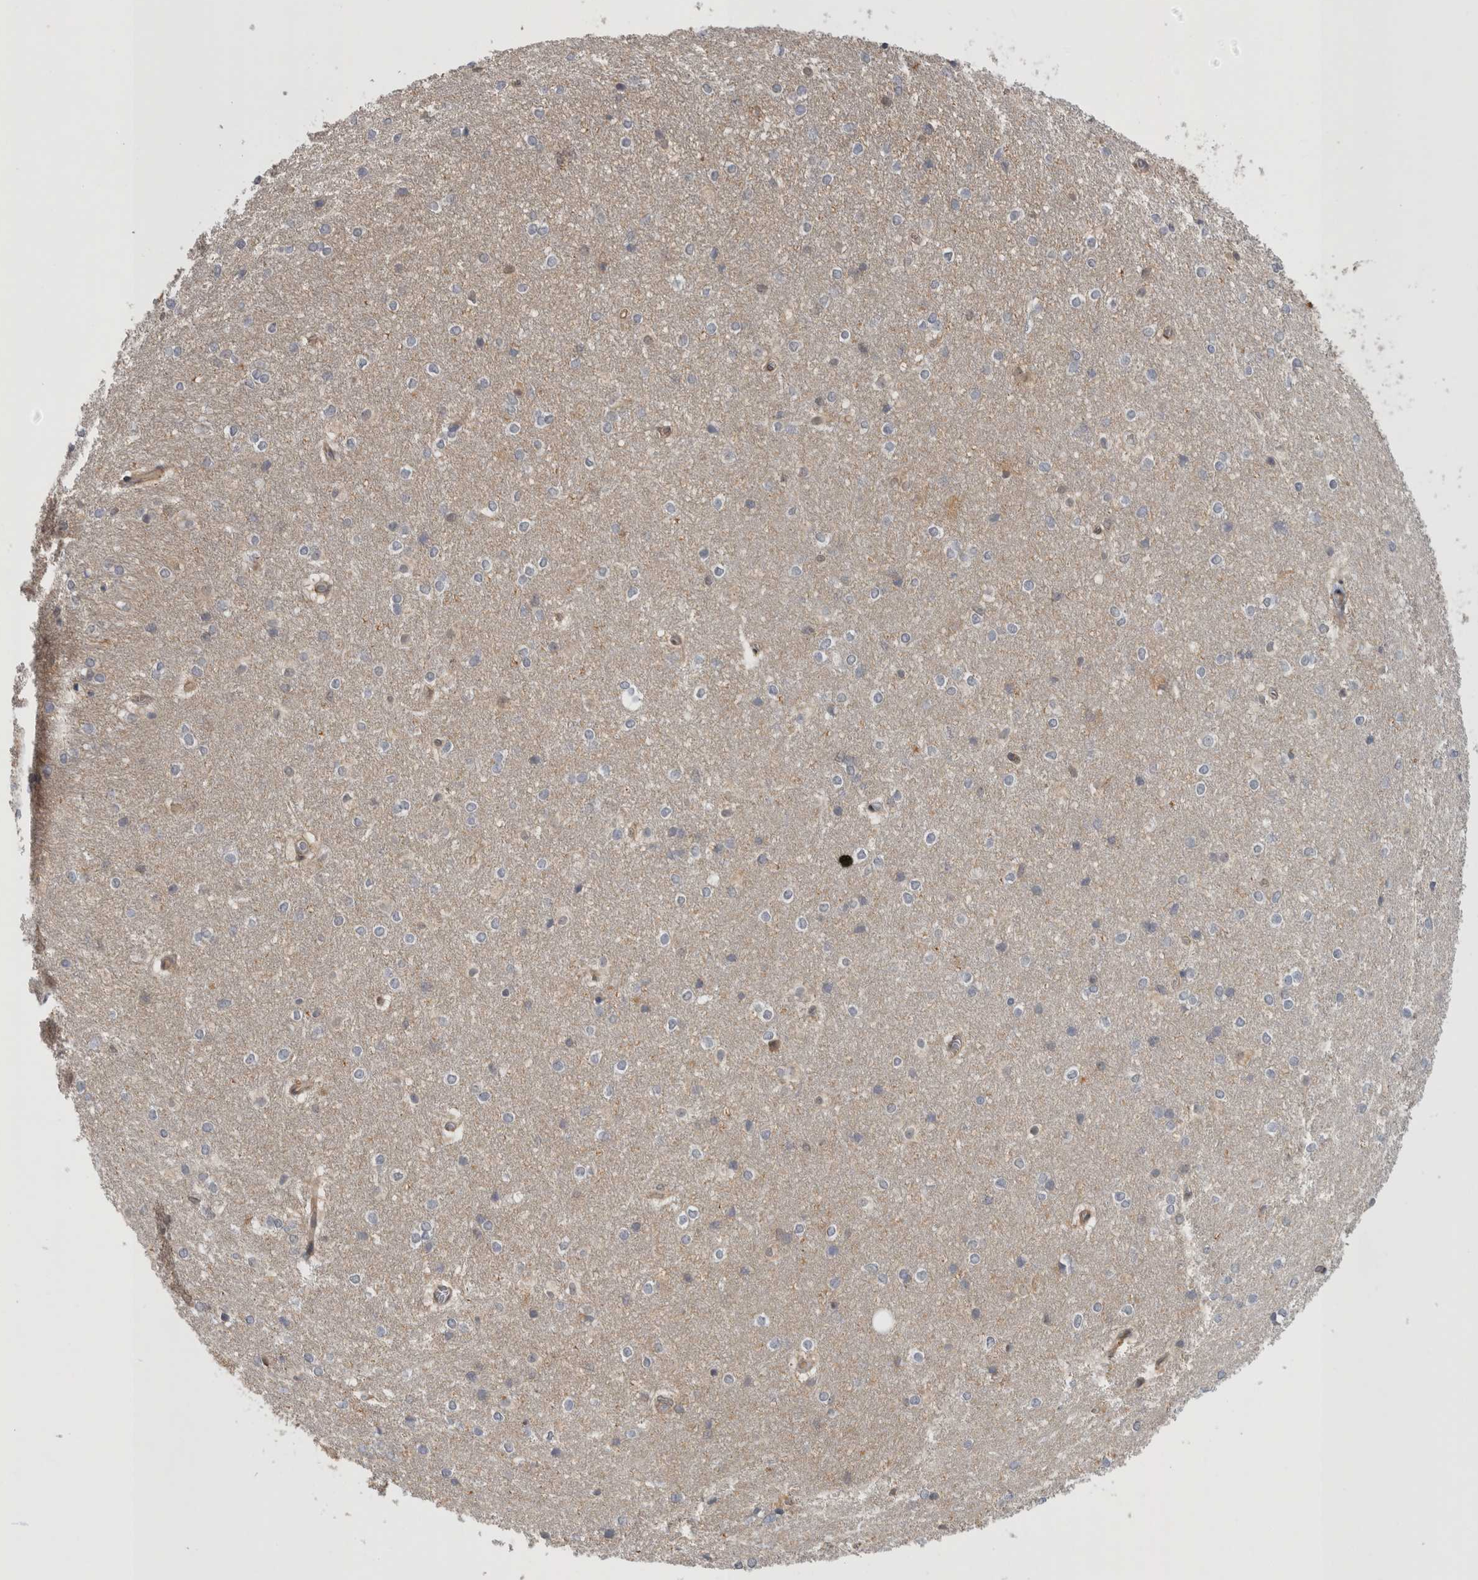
{"staining": {"intensity": "moderate", "quantity": "<25%", "location": "cytoplasmic/membranous"}, "tissue": "caudate", "cell_type": "Glial cells", "image_type": "normal", "snomed": [{"axis": "morphology", "description": "Normal tissue, NOS"}, {"axis": "topography", "description": "Lateral ventricle wall"}], "caption": "Glial cells exhibit low levels of moderate cytoplasmic/membranous staining in about <25% of cells in normal human caudate.", "gene": "ASTN2", "patient": {"sex": "female", "age": 19}}